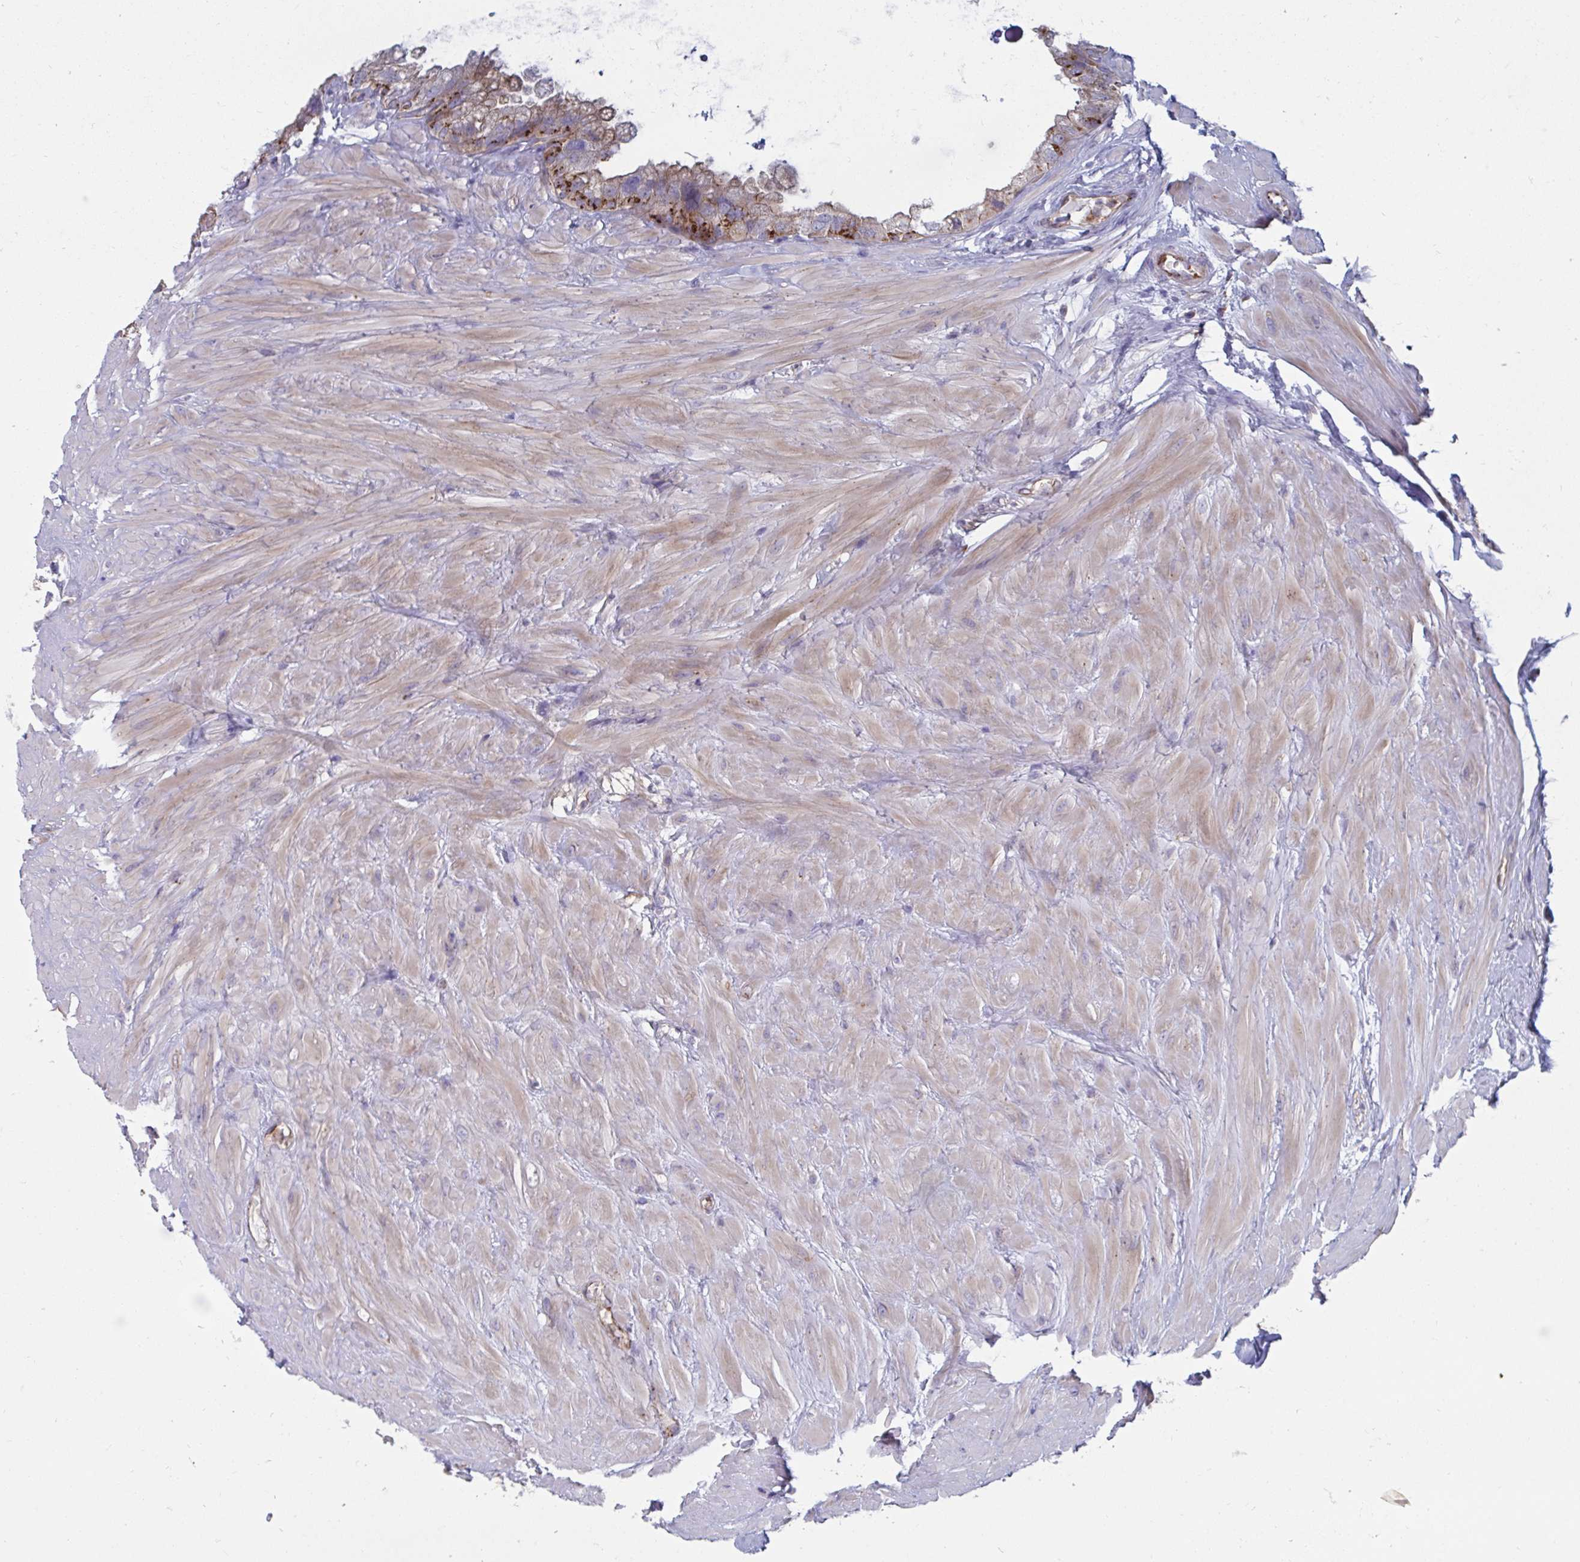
{"staining": {"intensity": "strong", "quantity": "<25%", "location": "cytoplasmic/membranous"}, "tissue": "seminal vesicle", "cell_type": "Glandular cells", "image_type": "normal", "snomed": [{"axis": "morphology", "description": "Normal tissue, NOS"}, {"axis": "topography", "description": "Seminal veicle"}, {"axis": "topography", "description": "Peripheral nerve tissue"}], "caption": "IHC of normal seminal vesicle reveals medium levels of strong cytoplasmic/membranous expression in about <25% of glandular cells.", "gene": "SLC9A6", "patient": {"sex": "male", "age": 76}}